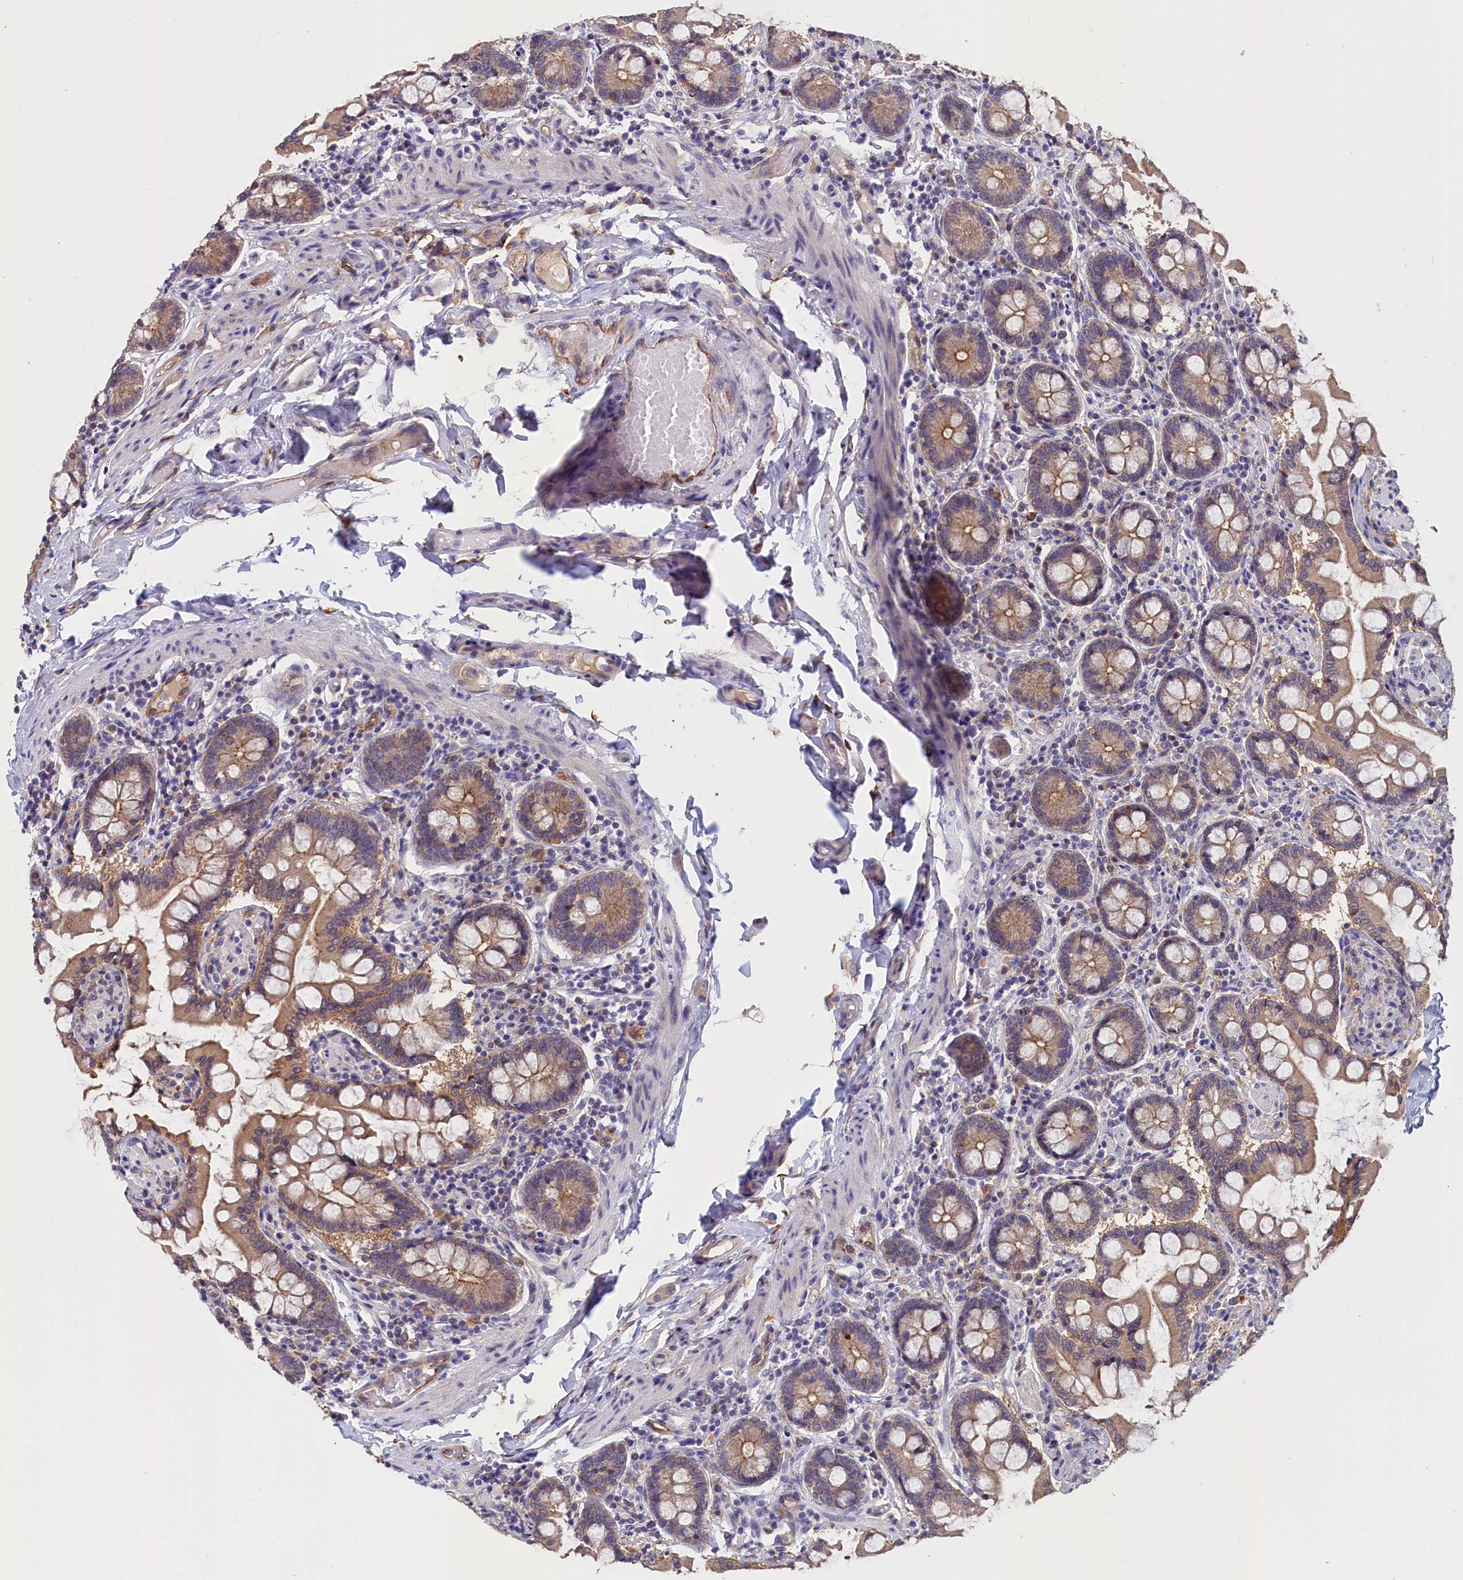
{"staining": {"intensity": "weak", "quantity": ">75%", "location": "cytoplasmic/membranous"}, "tissue": "small intestine", "cell_type": "Glandular cells", "image_type": "normal", "snomed": [{"axis": "morphology", "description": "Normal tissue, NOS"}, {"axis": "topography", "description": "Small intestine"}], "caption": "Benign small intestine exhibits weak cytoplasmic/membranous staining in approximately >75% of glandular cells, visualized by immunohistochemistry. (IHC, brightfield microscopy, high magnification).", "gene": "COL19A1", "patient": {"sex": "male", "age": 41}}